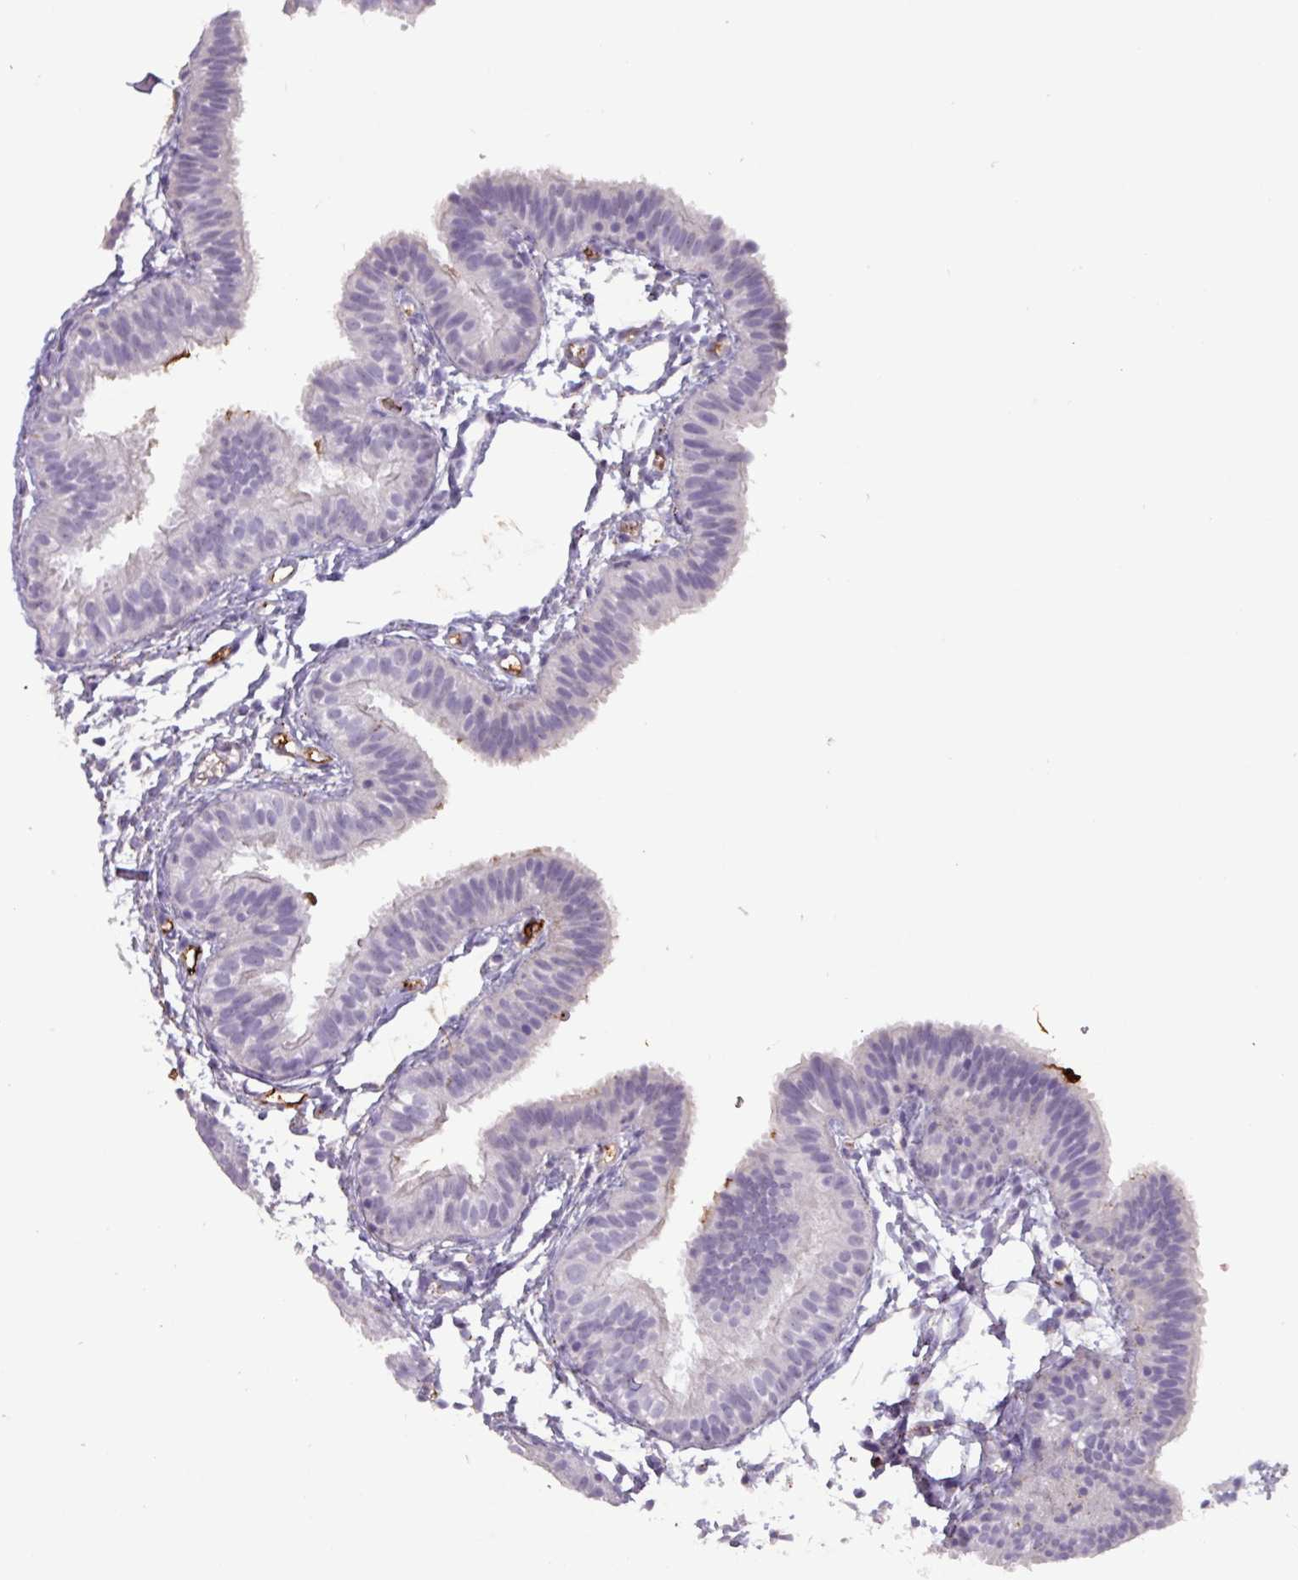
{"staining": {"intensity": "negative", "quantity": "none", "location": "none"}, "tissue": "fallopian tube", "cell_type": "Glandular cells", "image_type": "normal", "snomed": [{"axis": "morphology", "description": "Normal tissue, NOS"}, {"axis": "topography", "description": "Fallopian tube"}], "caption": "A micrograph of fallopian tube stained for a protein reveals no brown staining in glandular cells.", "gene": "PLIN2", "patient": {"sex": "female", "age": 35}}